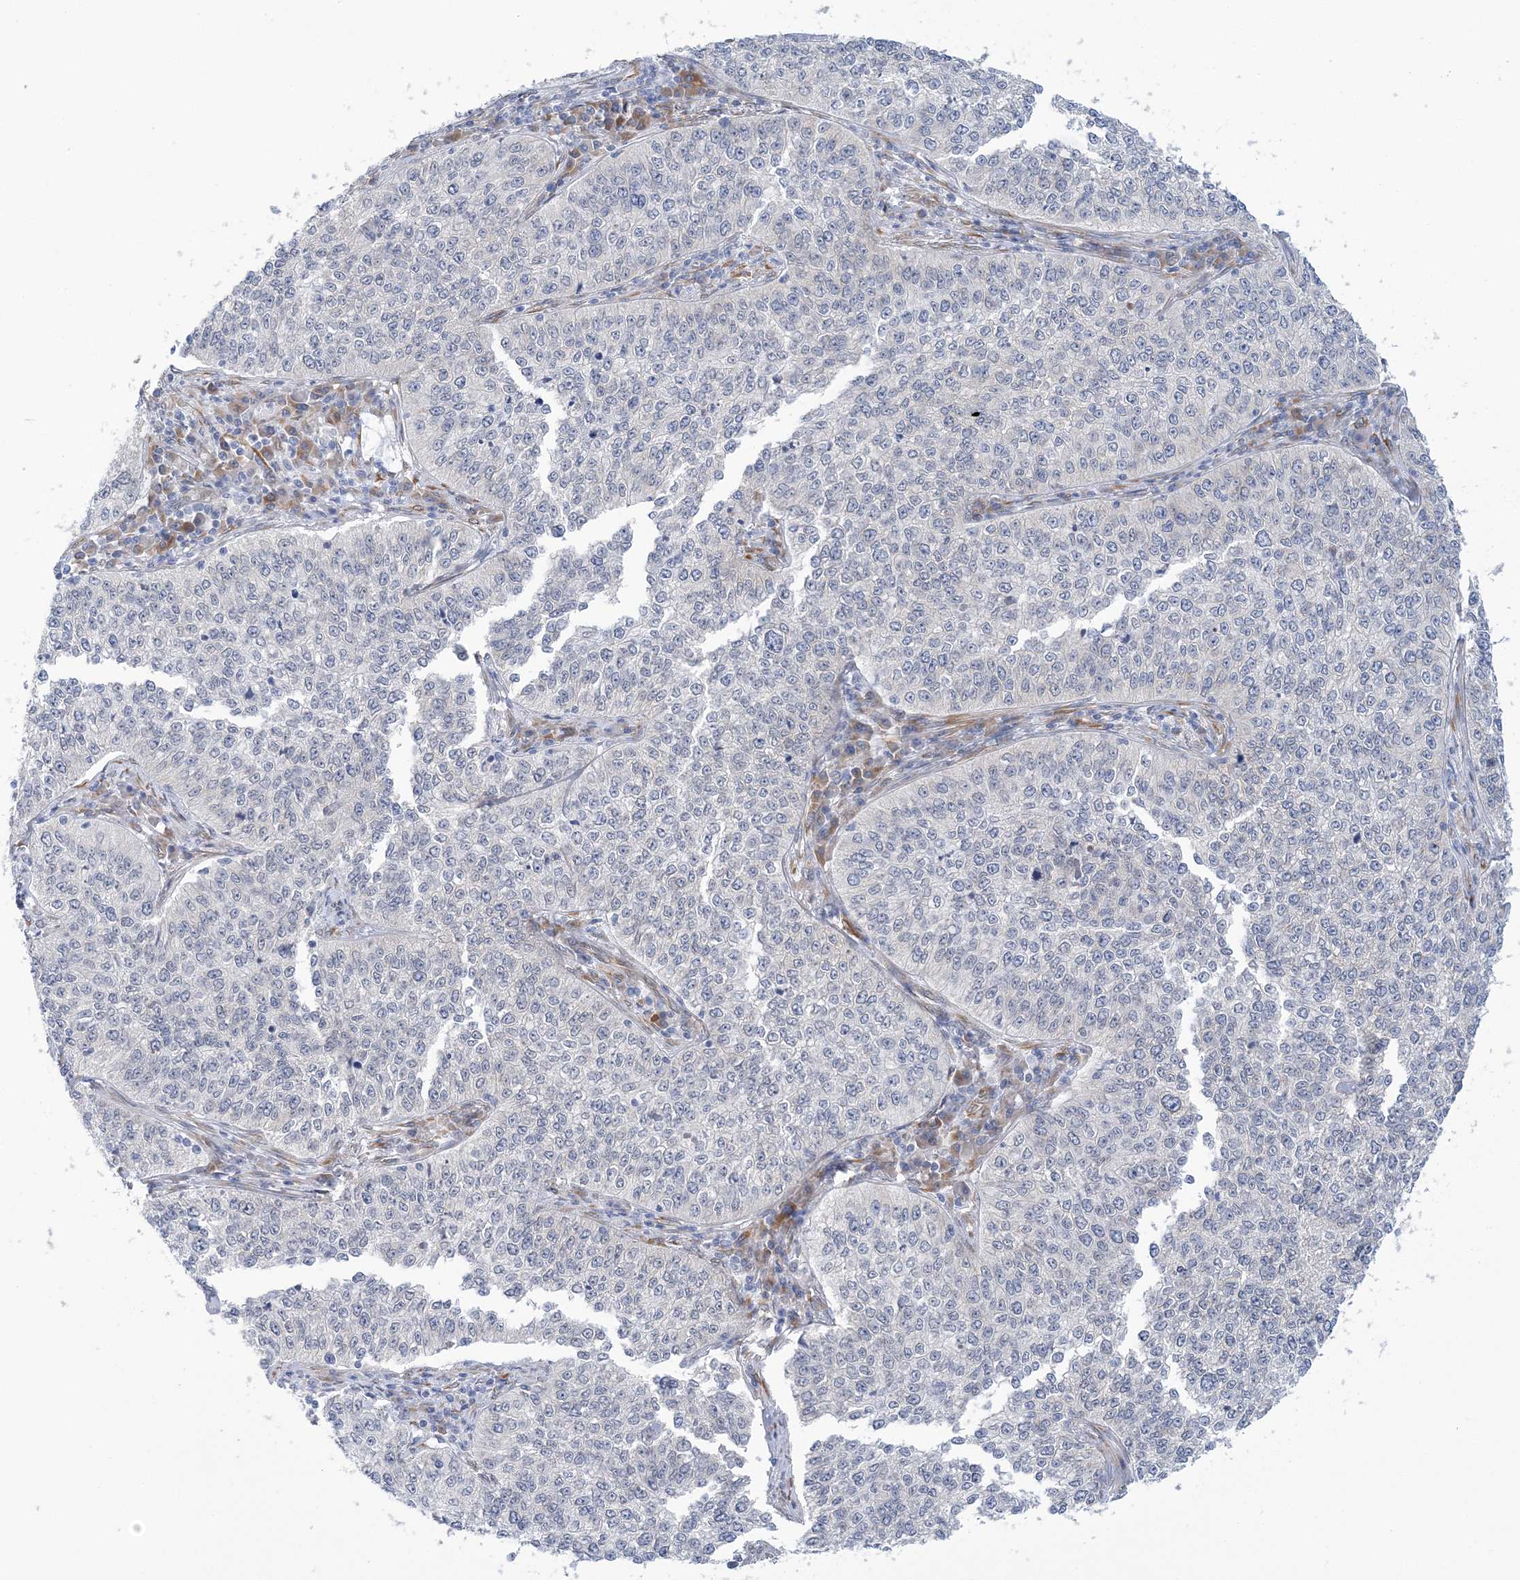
{"staining": {"intensity": "negative", "quantity": "none", "location": "none"}, "tissue": "cervical cancer", "cell_type": "Tumor cells", "image_type": "cancer", "snomed": [{"axis": "morphology", "description": "Squamous cell carcinoma, NOS"}, {"axis": "topography", "description": "Cervix"}], "caption": "An image of human cervical cancer is negative for staining in tumor cells.", "gene": "PLEKHG4B", "patient": {"sex": "female", "age": 35}}